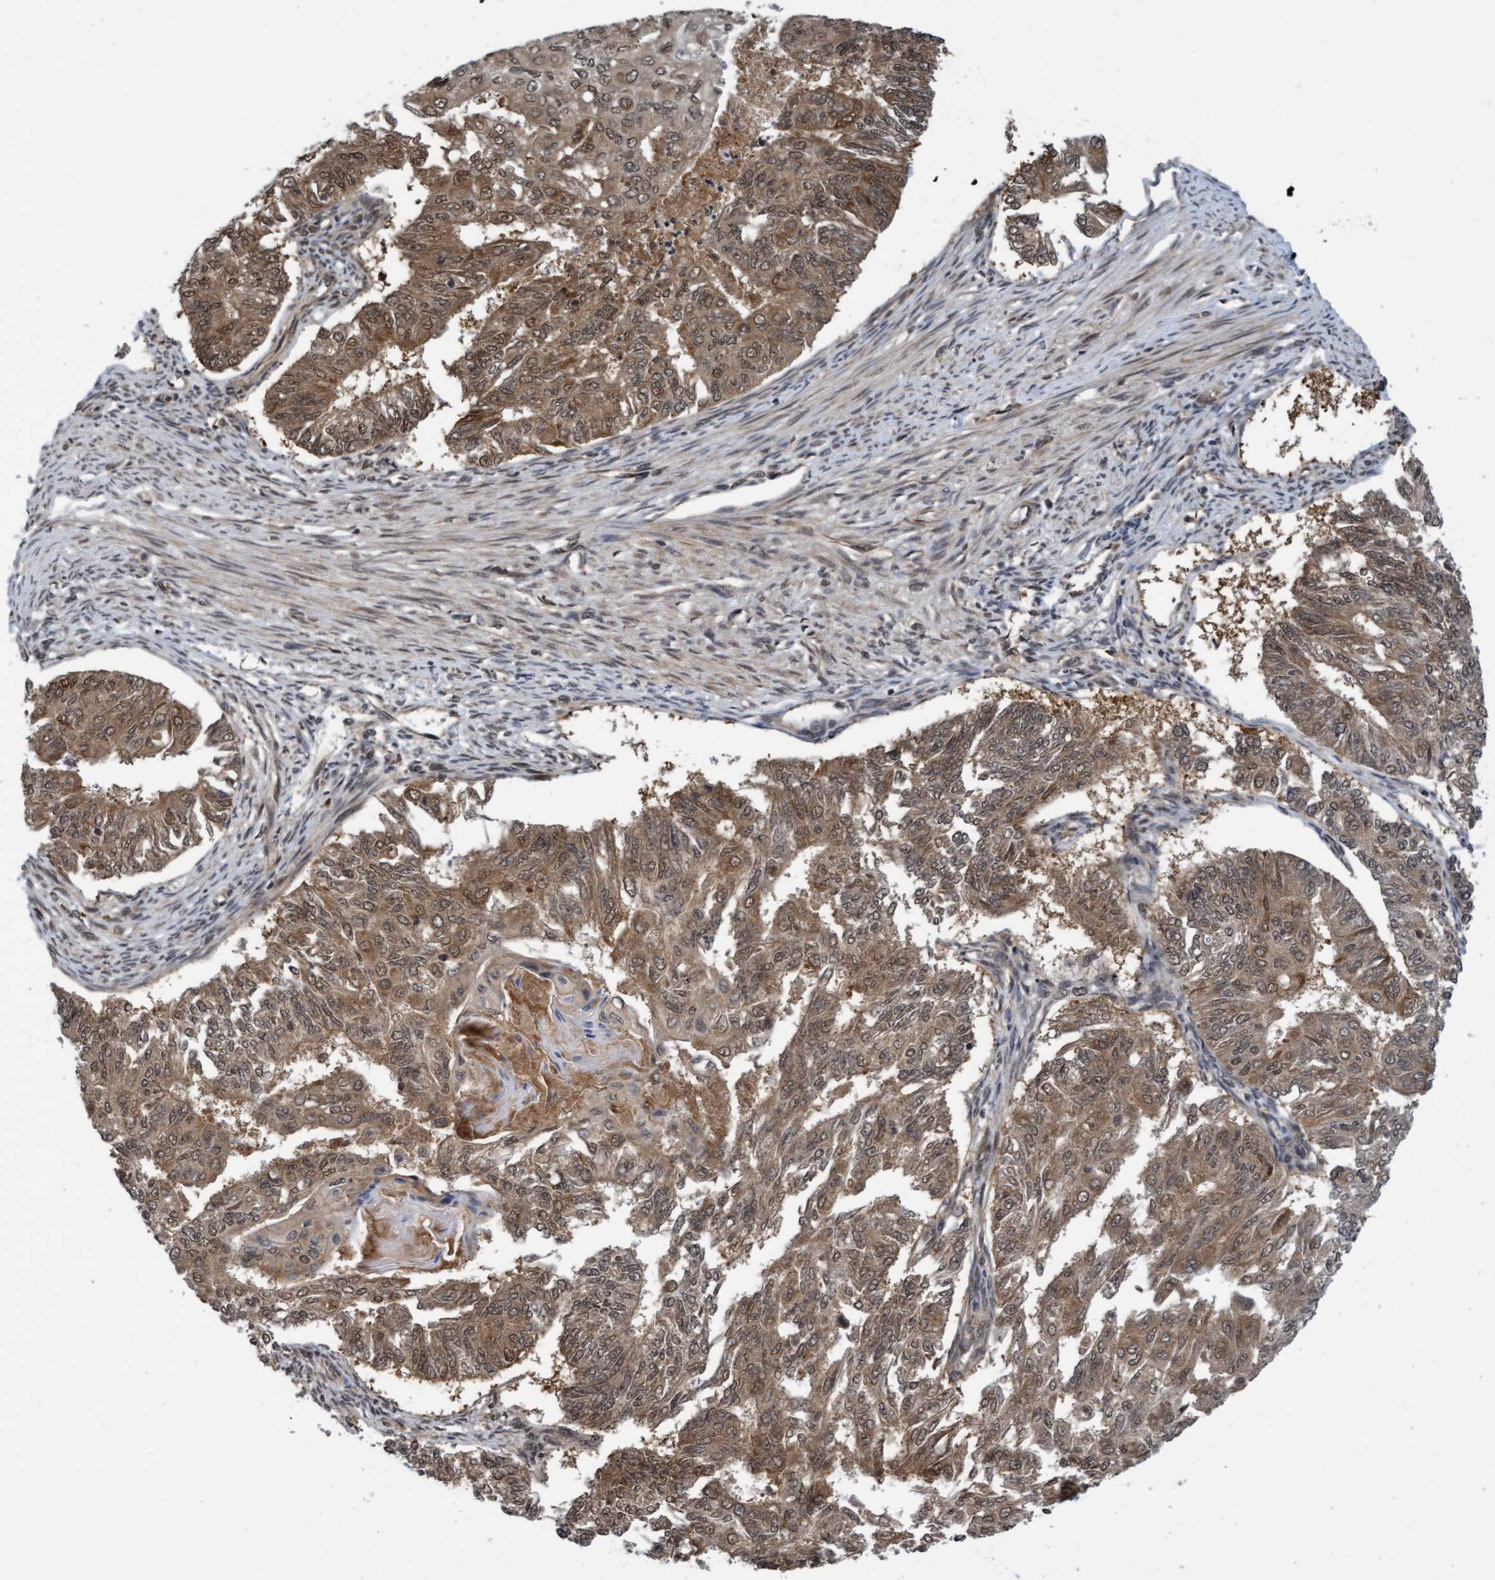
{"staining": {"intensity": "moderate", "quantity": ">75%", "location": "cytoplasmic/membranous,nuclear"}, "tissue": "endometrial cancer", "cell_type": "Tumor cells", "image_type": "cancer", "snomed": [{"axis": "morphology", "description": "Adenocarcinoma, NOS"}, {"axis": "topography", "description": "Endometrium"}], "caption": "A high-resolution histopathology image shows IHC staining of endometrial cancer, which demonstrates moderate cytoplasmic/membranous and nuclear expression in approximately >75% of tumor cells.", "gene": "WASF1", "patient": {"sex": "female", "age": 32}}